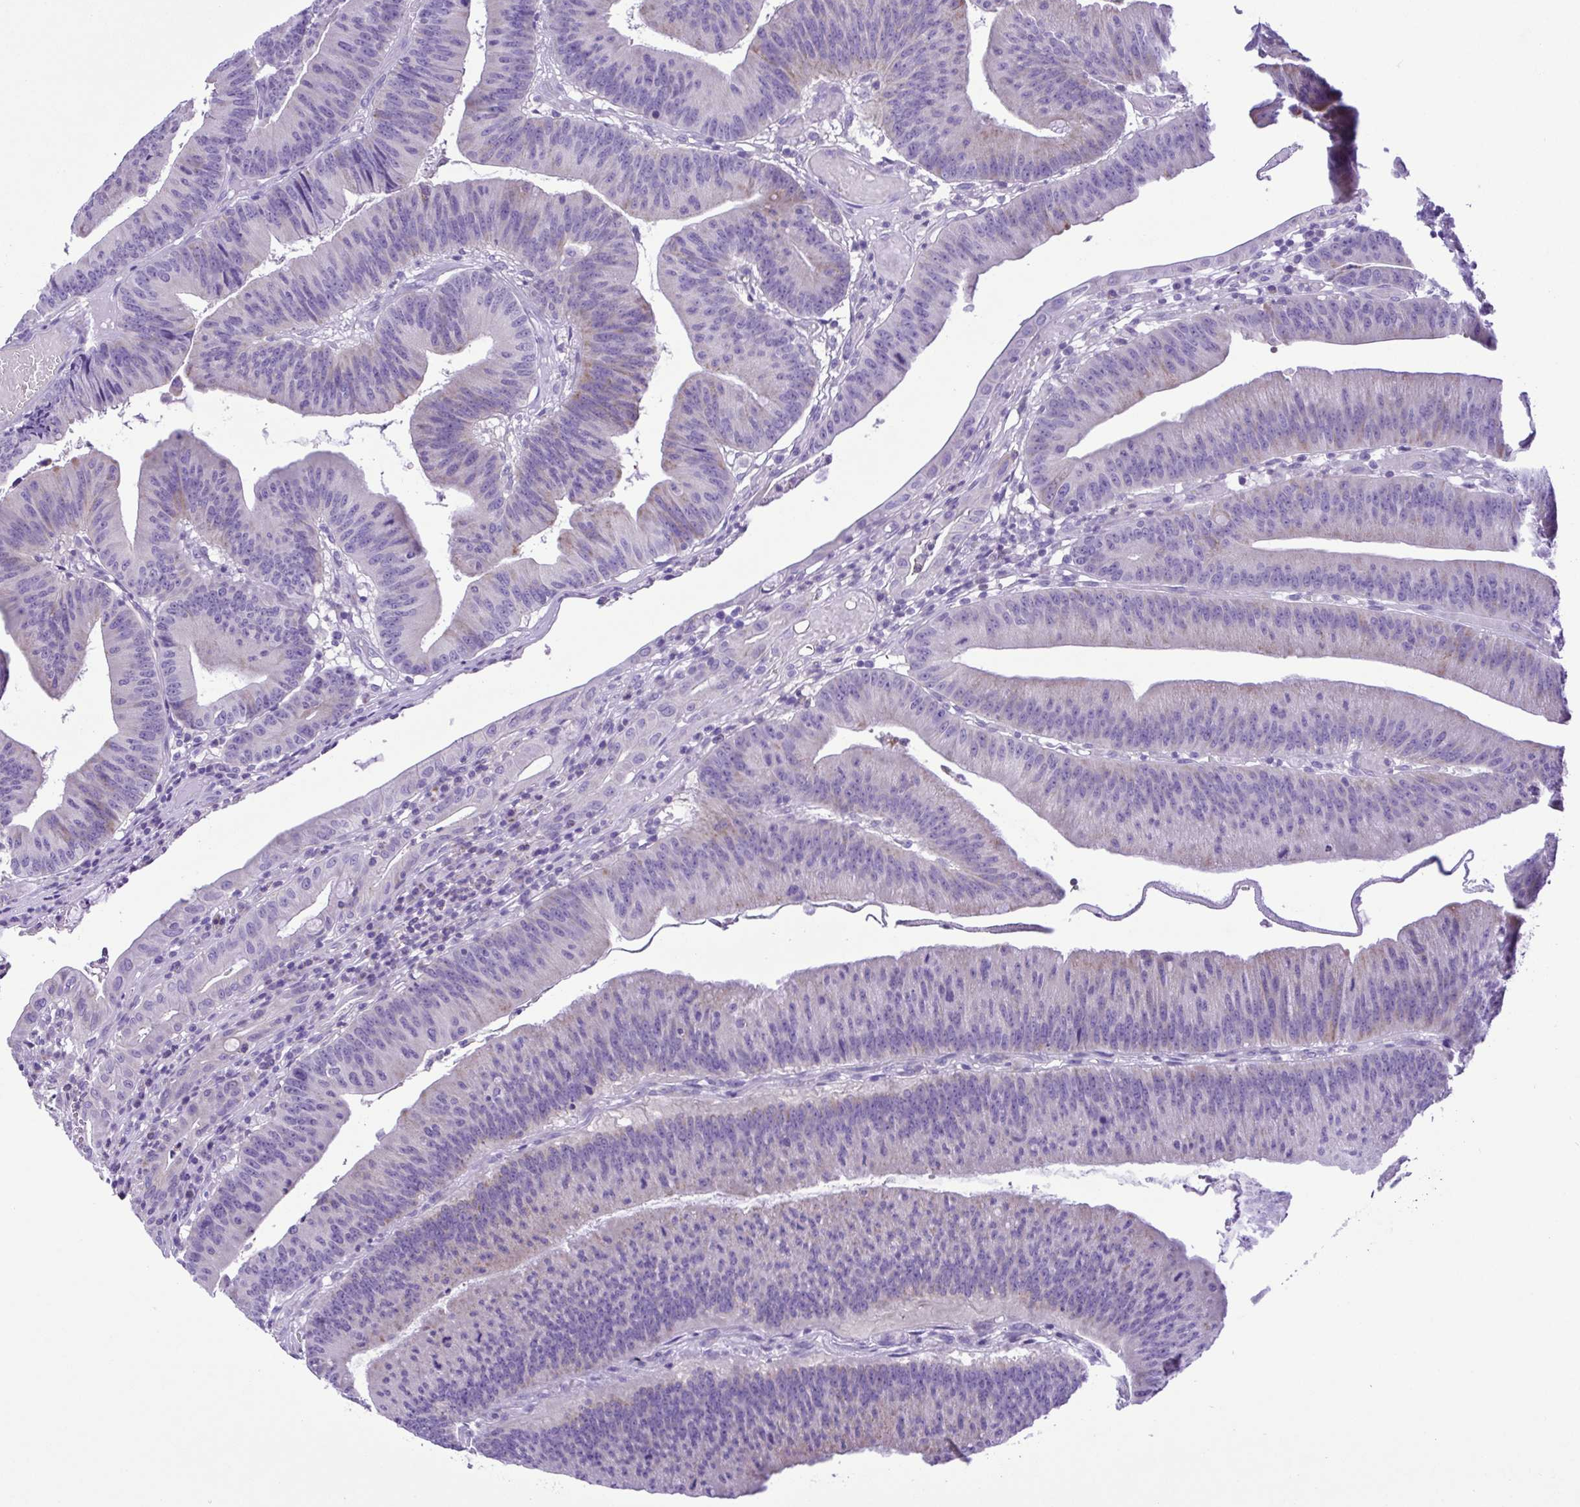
{"staining": {"intensity": "negative", "quantity": "none", "location": "none"}, "tissue": "colorectal cancer", "cell_type": "Tumor cells", "image_type": "cancer", "snomed": [{"axis": "morphology", "description": "Adenocarcinoma, NOS"}, {"axis": "topography", "description": "Colon"}], "caption": "Immunohistochemical staining of human colorectal adenocarcinoma demonstrates no significant expression in tumor cells.", "gene": "SYT1", "patient": {"sex": "female", "age": 78}}